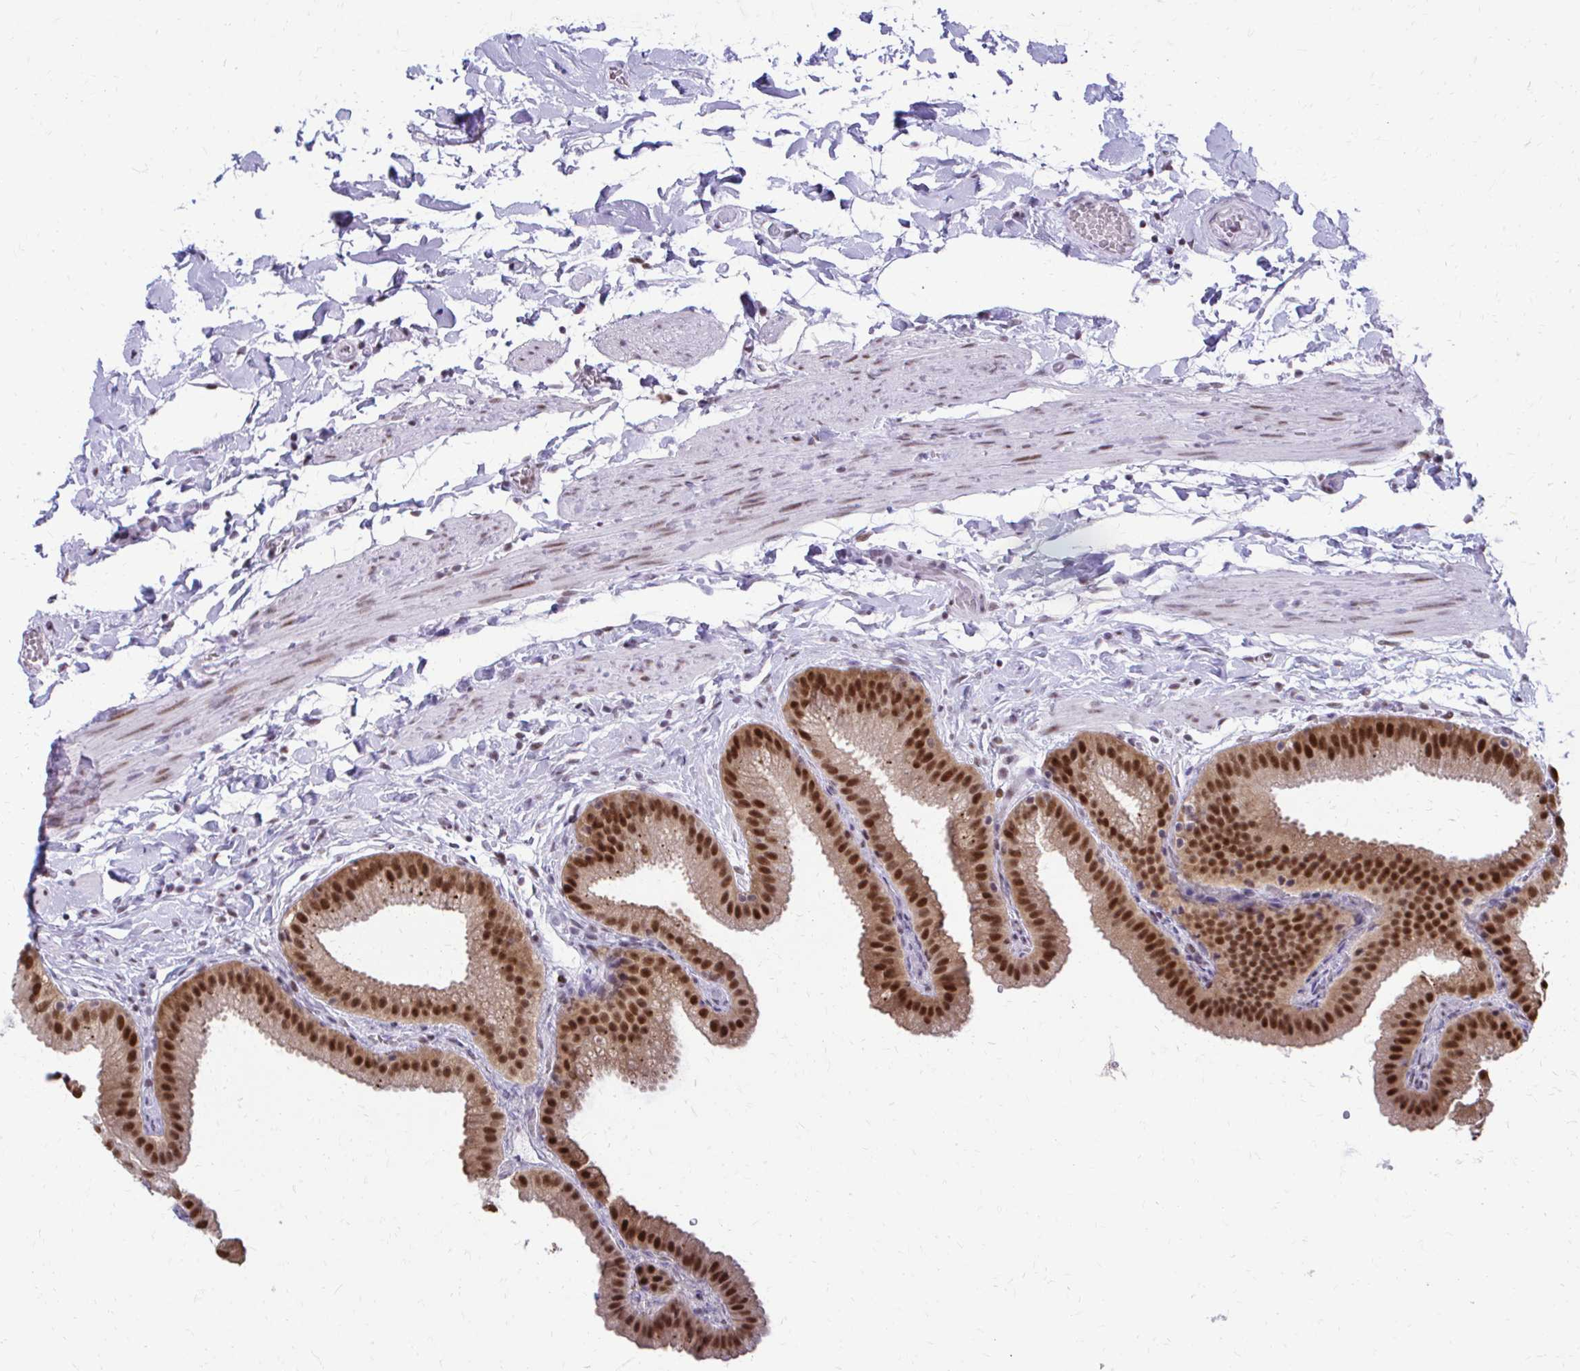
{"staining": {"intensity": "strong", "quantity": ">75%", "location": "nuclear"}, "tissue": "gallbladder", "cell_type": "Glandular cells", "image_type": "normal", "snomed": [{"axis": "morphology", "description": "Normal tissue, NOS"}, {"axis": "topography", "description": "Gallbladder"}], "caption": "Gallbladder stained for a protein shows strong nuclear positivity in glandular cells. The staining is performed using DAB (3,3'-diaminobenzidine) brown chromogen to label protein expression. The nuclei are counter-stained blue using hematoxylin.", "gene": "SS18", "patient": {"sex": "female", "age": 63}}